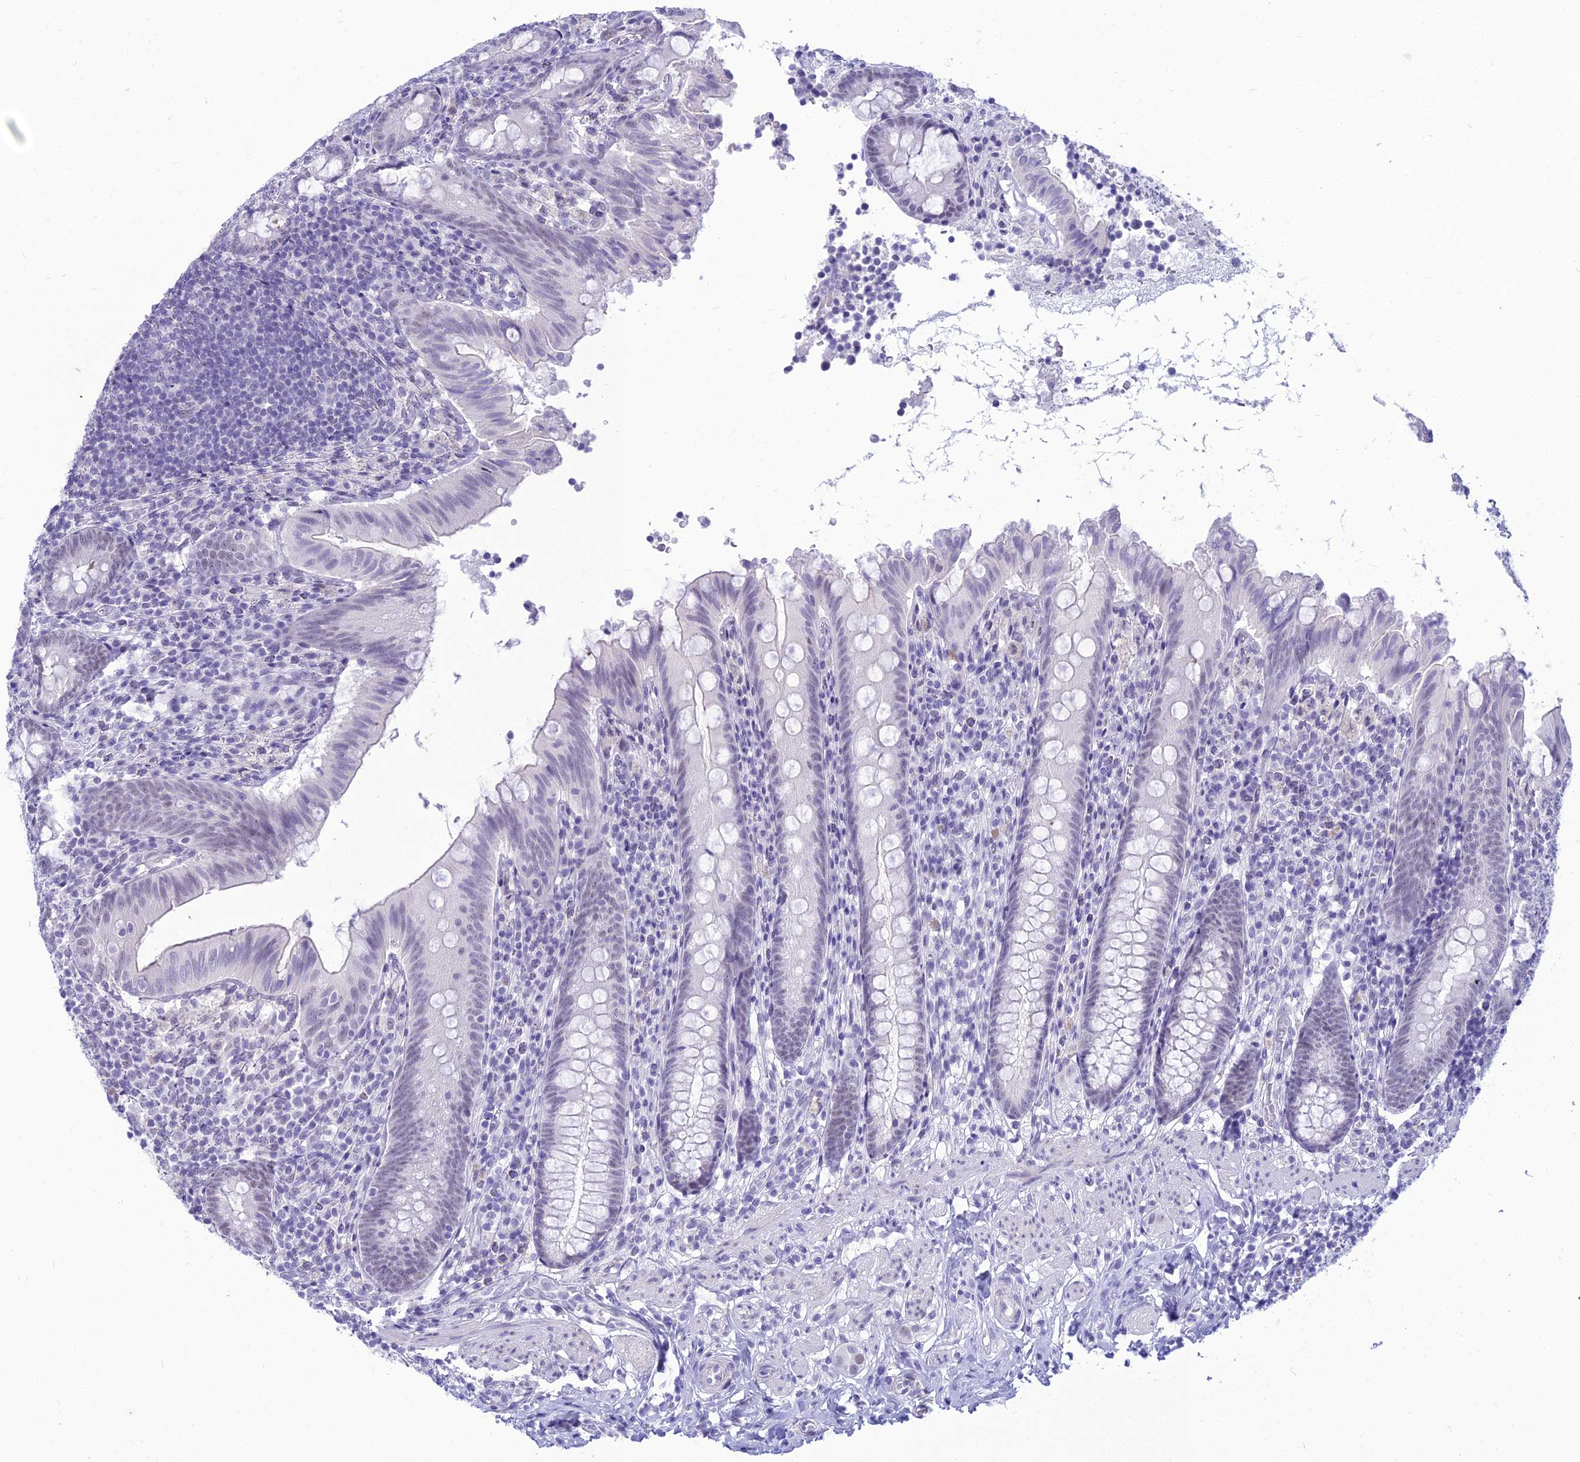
{"staining": {"intensity": "negative", "quantity": "none", "location": "none"}, "tissue": "appendix", "cell_type": "Glandular cells", "image_type": "normal", "snomed": [{"axis": "morphology", "description": "Normal tissue, NOS"}, {"axis": "topography", "description": "Appendix"}], "caption": "The micrograph demonstrates no significant expression in glandular cells of appendix.", "gene": "DHX40", "patient": {"sex": "male", "age": 55}}